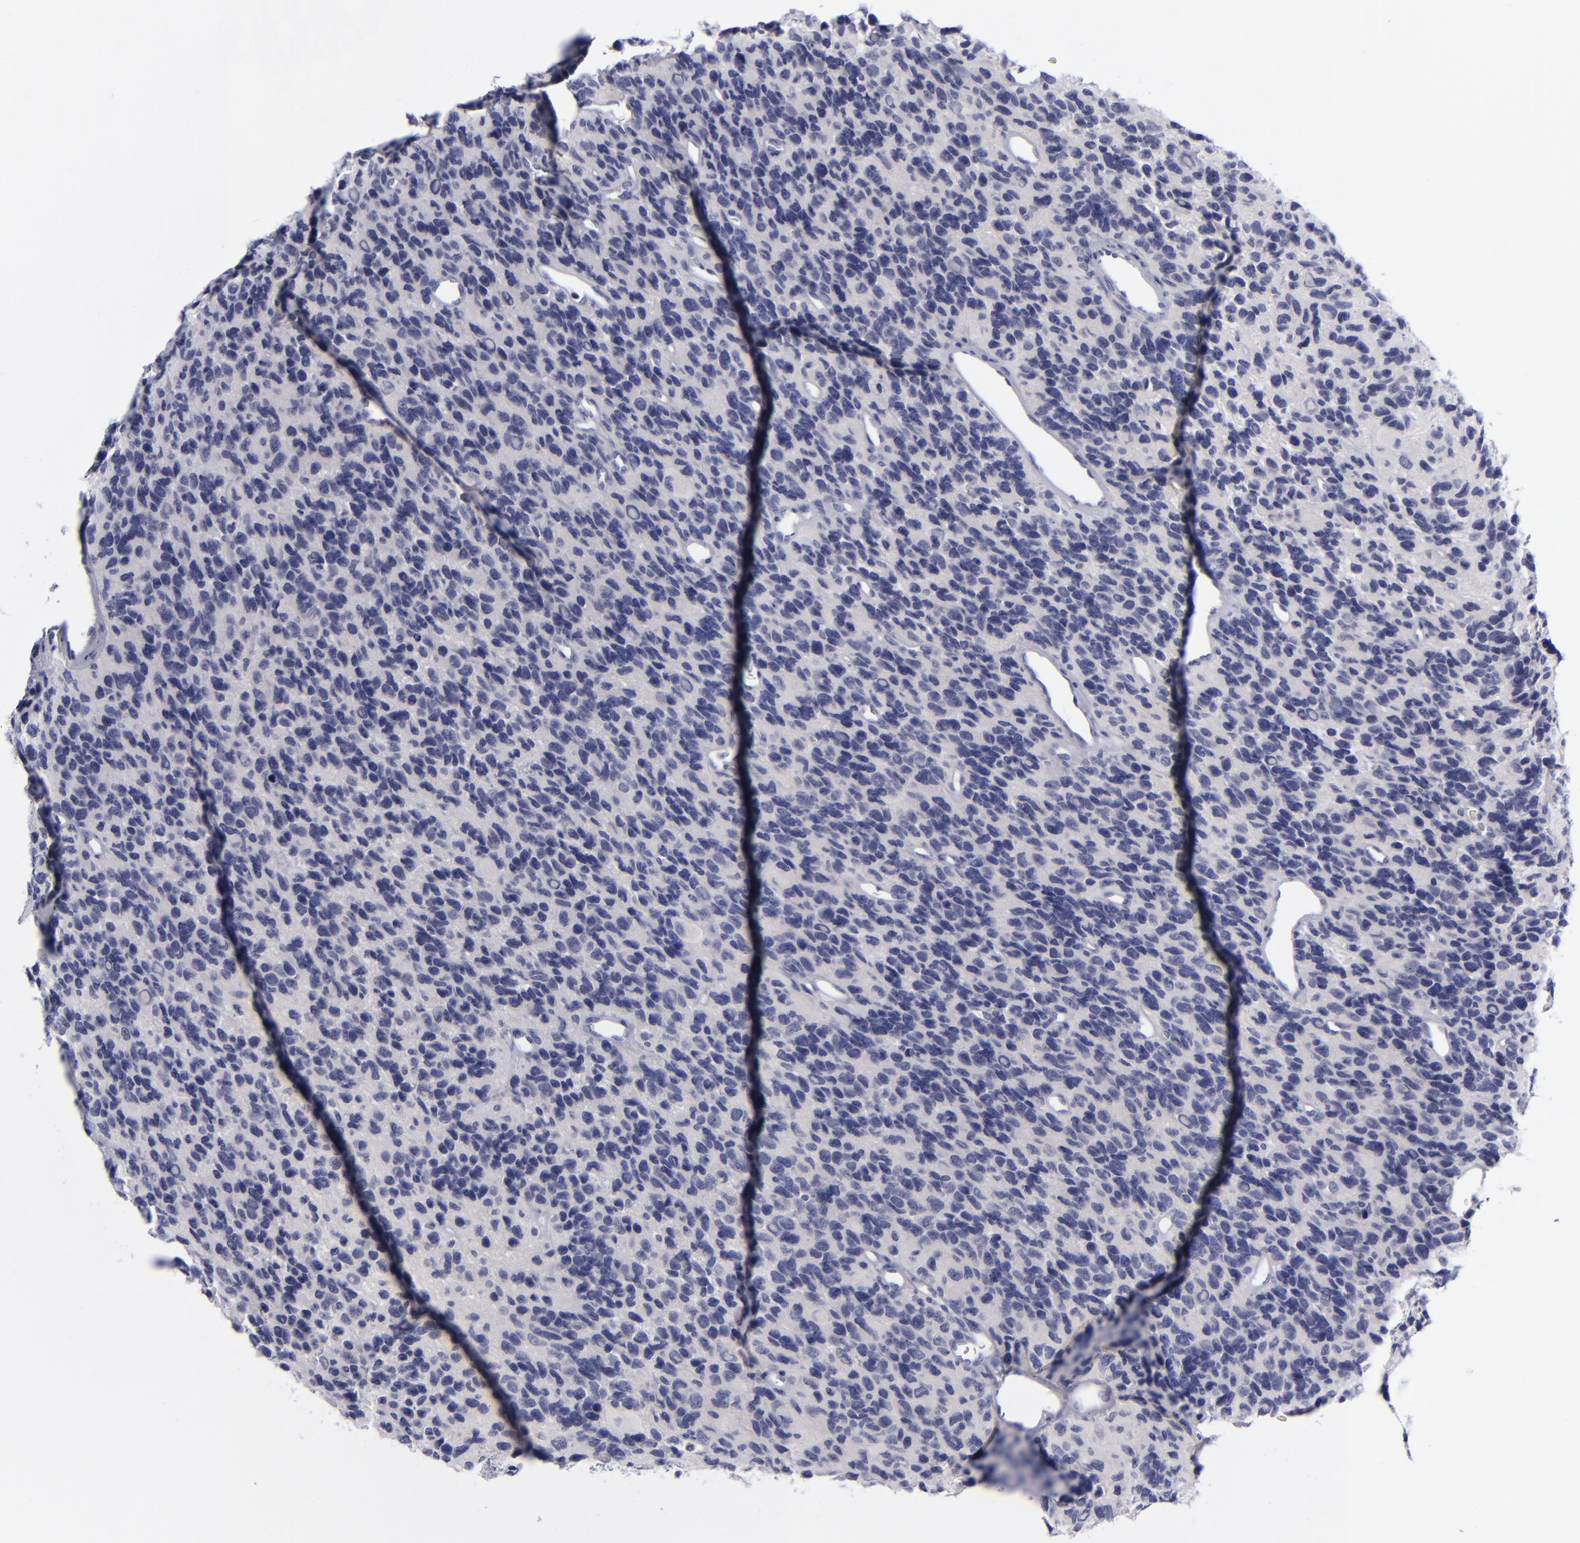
{"staining": {"intensity": "negative", "quantity": "none", "location": "none"}, "tissue": "glioma", "cell_type": "Tumor cells", "image_type": "cancer", "snomed": [{"axis": "morphology", "description": "Glioma, malignant, High grade"}, {"axis": "topography", "description": "Brain"}], "caption": "Immunohistochemistry (IHC) image of neoplastic tissue: human glioma stained with DAB demonstrates no significant protein expression in tumor cells. Brightfield microscopy of immunohistochemistry (IHC) stained with DAB (brown) and hematoxylin (blue), captured at high magnification.", "gene": "AURKA", "patient": {"sex": "male", "age": 77}}